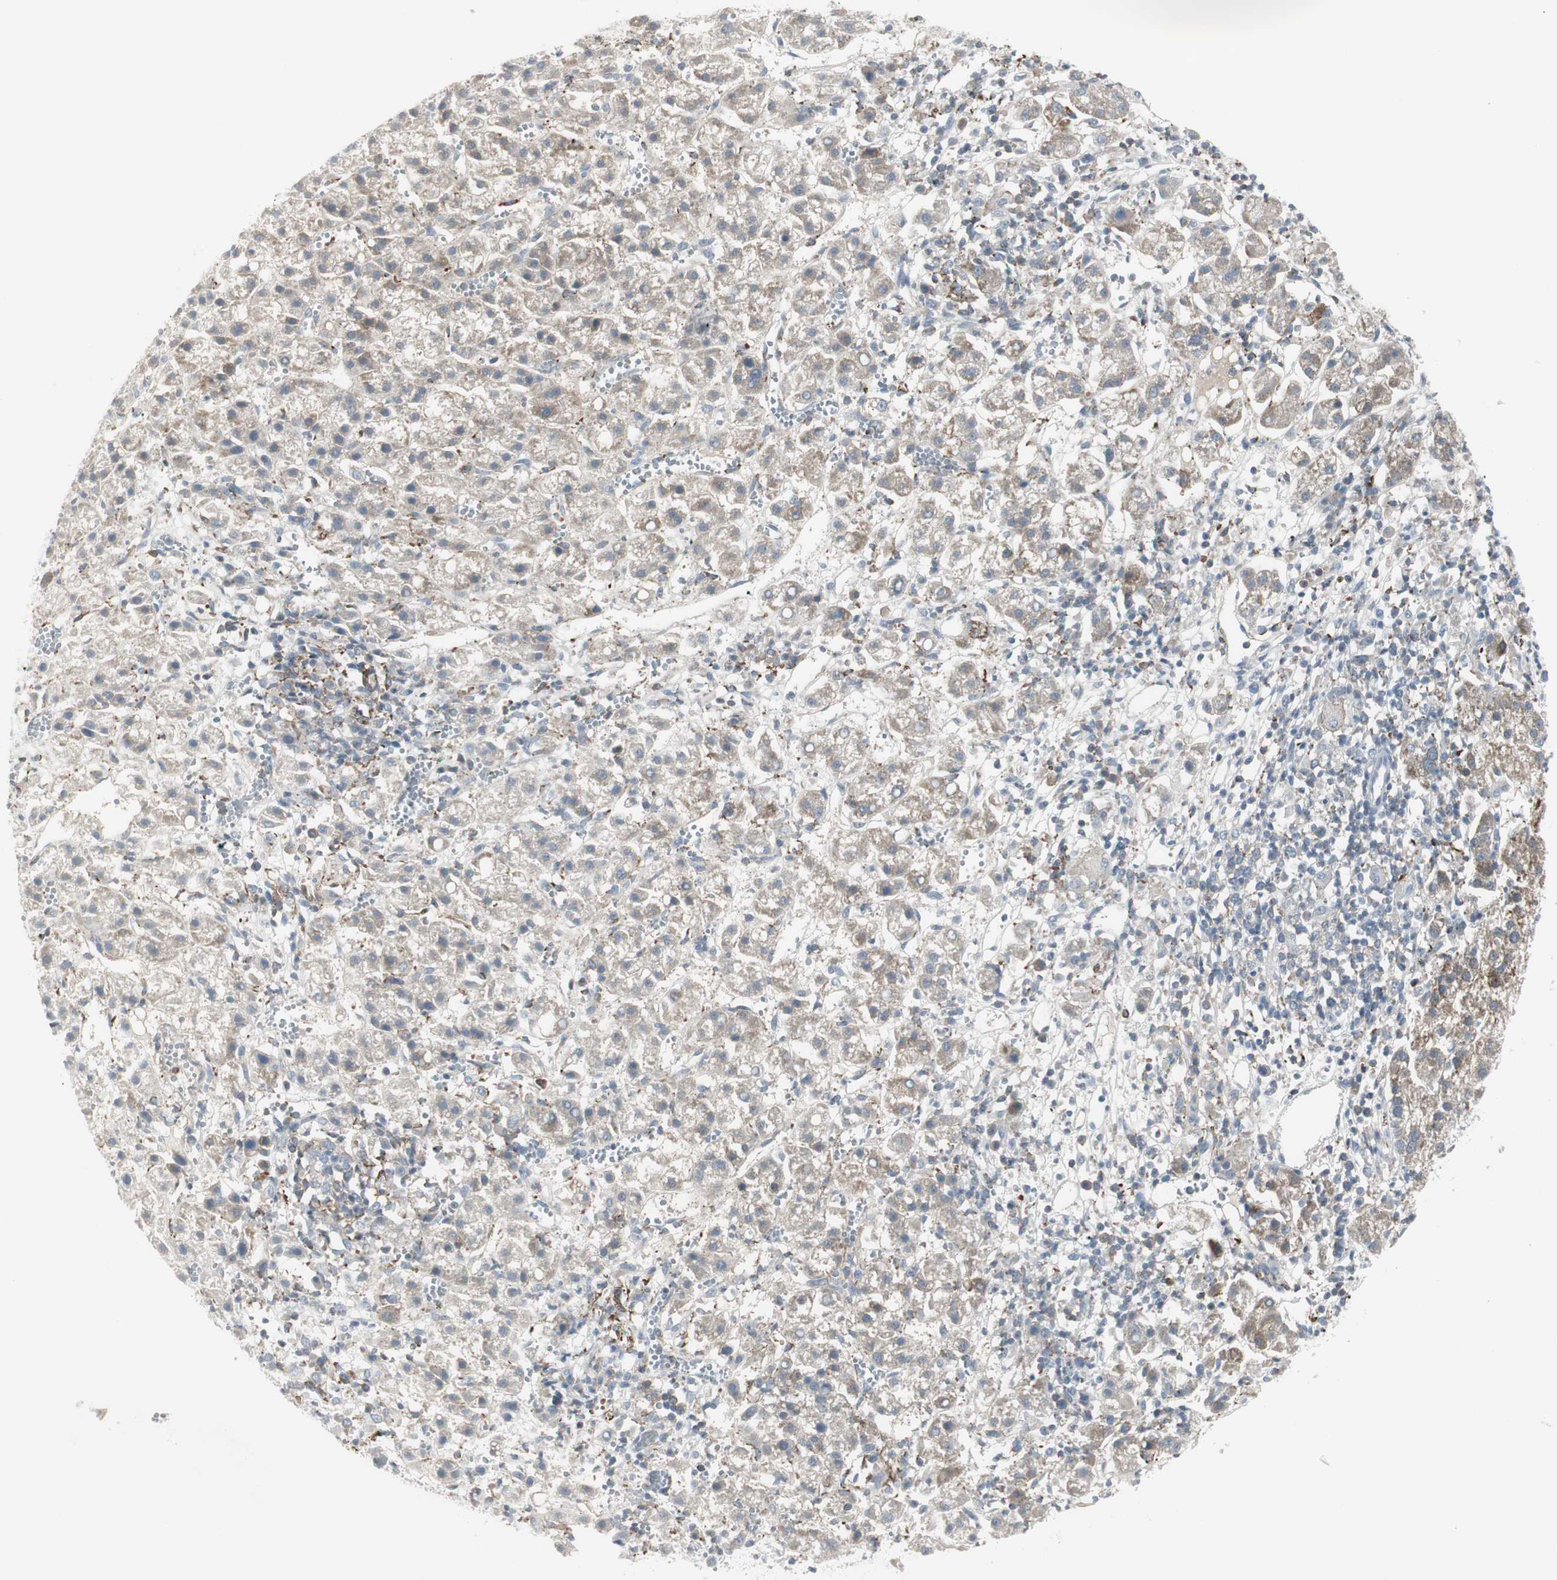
{"staining": {"intensity": "strong", "quantity": "<25%", "location": "cytoplasmic/membranous"}, "tissue": "liver cancer", "cell_type": "Tumor cells", "image_type": "cancer", "snomed": [{"axis": "morphology", "description": "Carcinoma, Hepatocellular, NOS"}, {"axis": "topography", "description": "Liver"}], "caption": "DAB (3,3'-diaminobenzidine) immunohistochemical staining of human liver hepatocellular carcinoma displays strong cytoplasmic/membranous protein expression in about <25% of tumor cells.", "gene": "MAP4K4", "patient": {"sex": "female", "age": 58}}